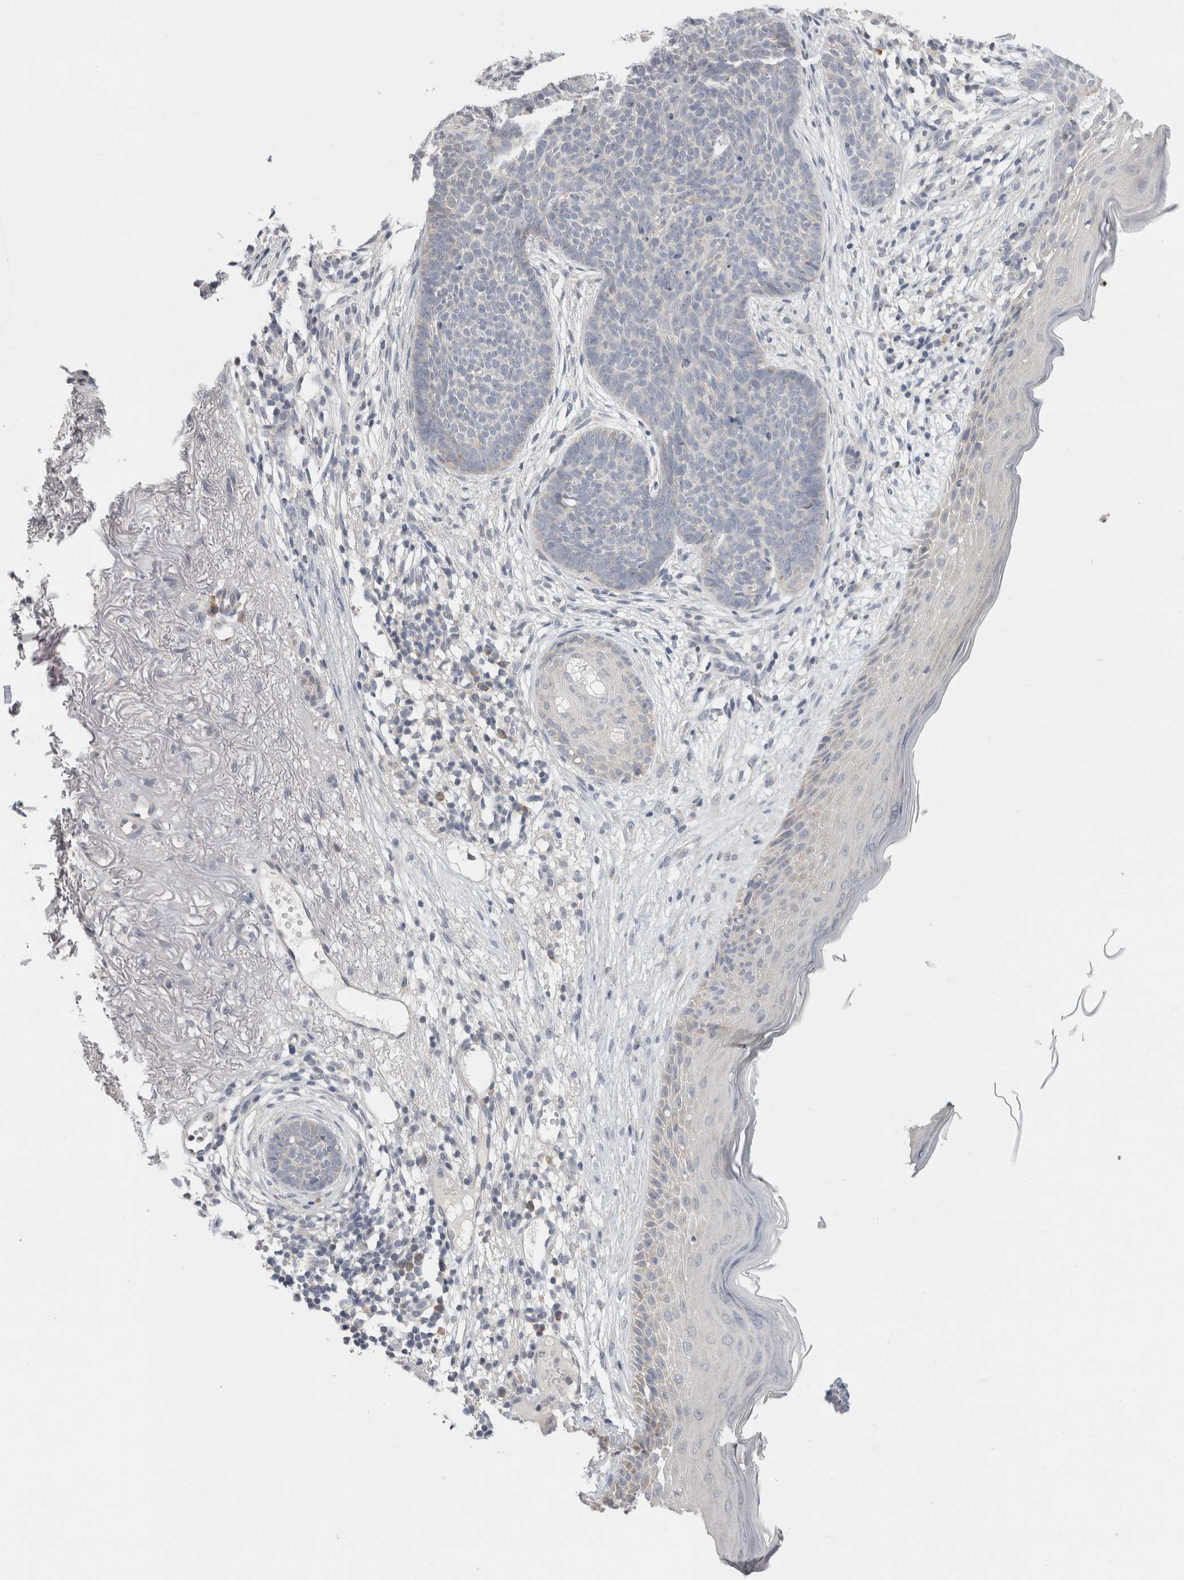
{"staining": {"intensity": "negative", "quantity": "none", "location": "none"}, "tissue": "skin cancer", "cell_type": "Tumor cells", "image_type": "cancer", "snomed": [{"axis": "morphology", "description": "Basal cell carcinoma"}, {"axis": "topography", "description": "Skin"}], "caption": "High power microscopy histopathology image of an immunohistochemistry (IHC) micrograph of skin basal cell carcinoma, revealing no significant staining in tumor cells.", "gene": "CHRM4", "patient": {"sex": "female", "age": 70}}